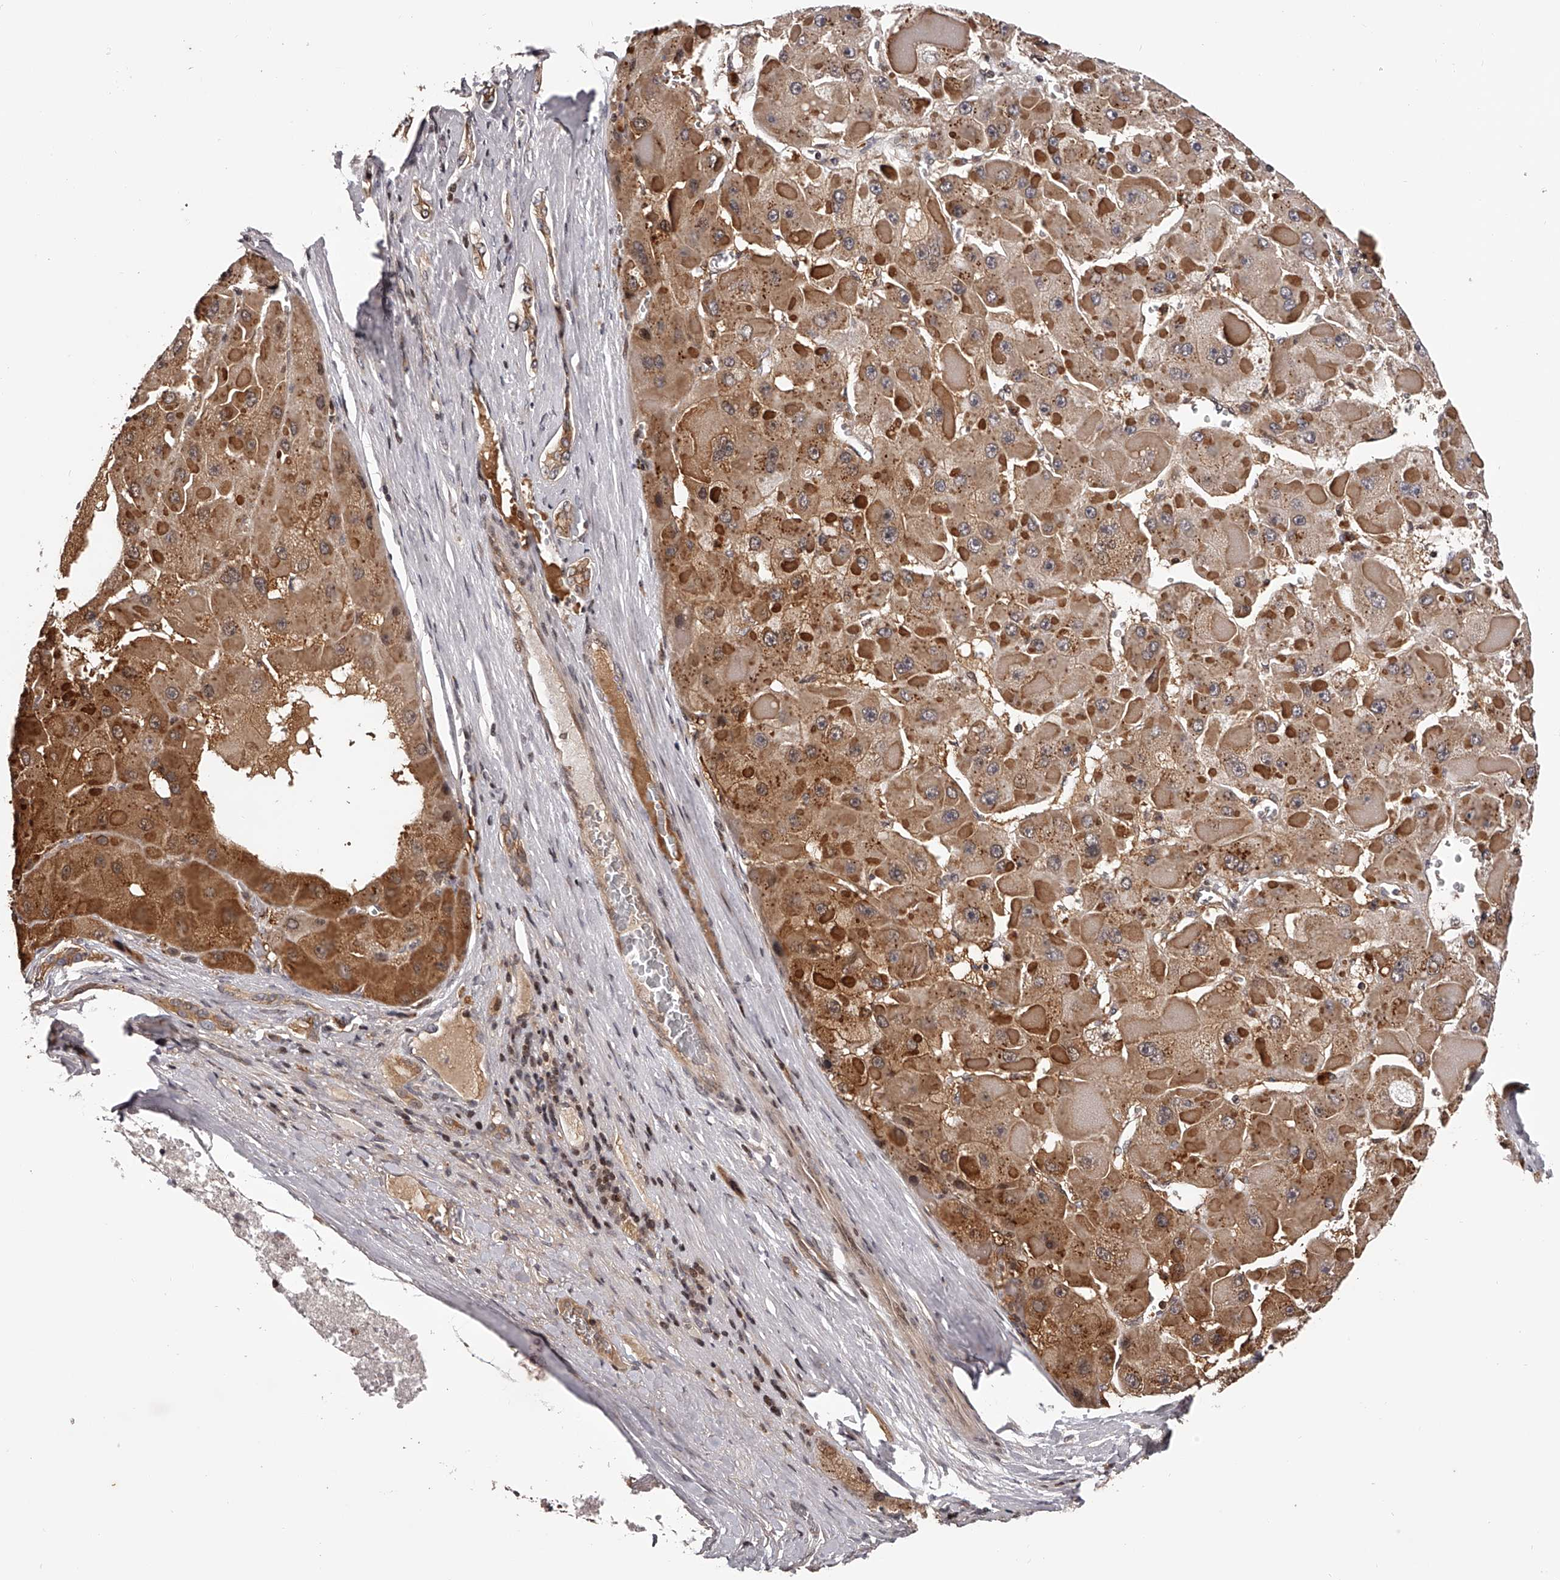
{"staining": {"intensity": "moderate", "quantity": ">75%", "location": "cytoplasmic/membranous"}, "tissue": "liver cancer", "cell_type": "Tumor cells", "image_type": "cancer", "snomed": [{"axis": "morphology", "description": "Carcinoma, Hepatocellular, NOS"}, {"axis": "topography", "description": "Liver"}], "caption": "This photomicrograph exhibits liver cancer (hepatocellular carcinoma) stained with immunohistochemistry to label a protein in brown. The cytoplasmic/membranous of tumor cells show moderate positivity for the protein. Nuclei are counter-stained blue.", "gene": "PFDN2", "patient": {"sex": "female", "age": 73}}